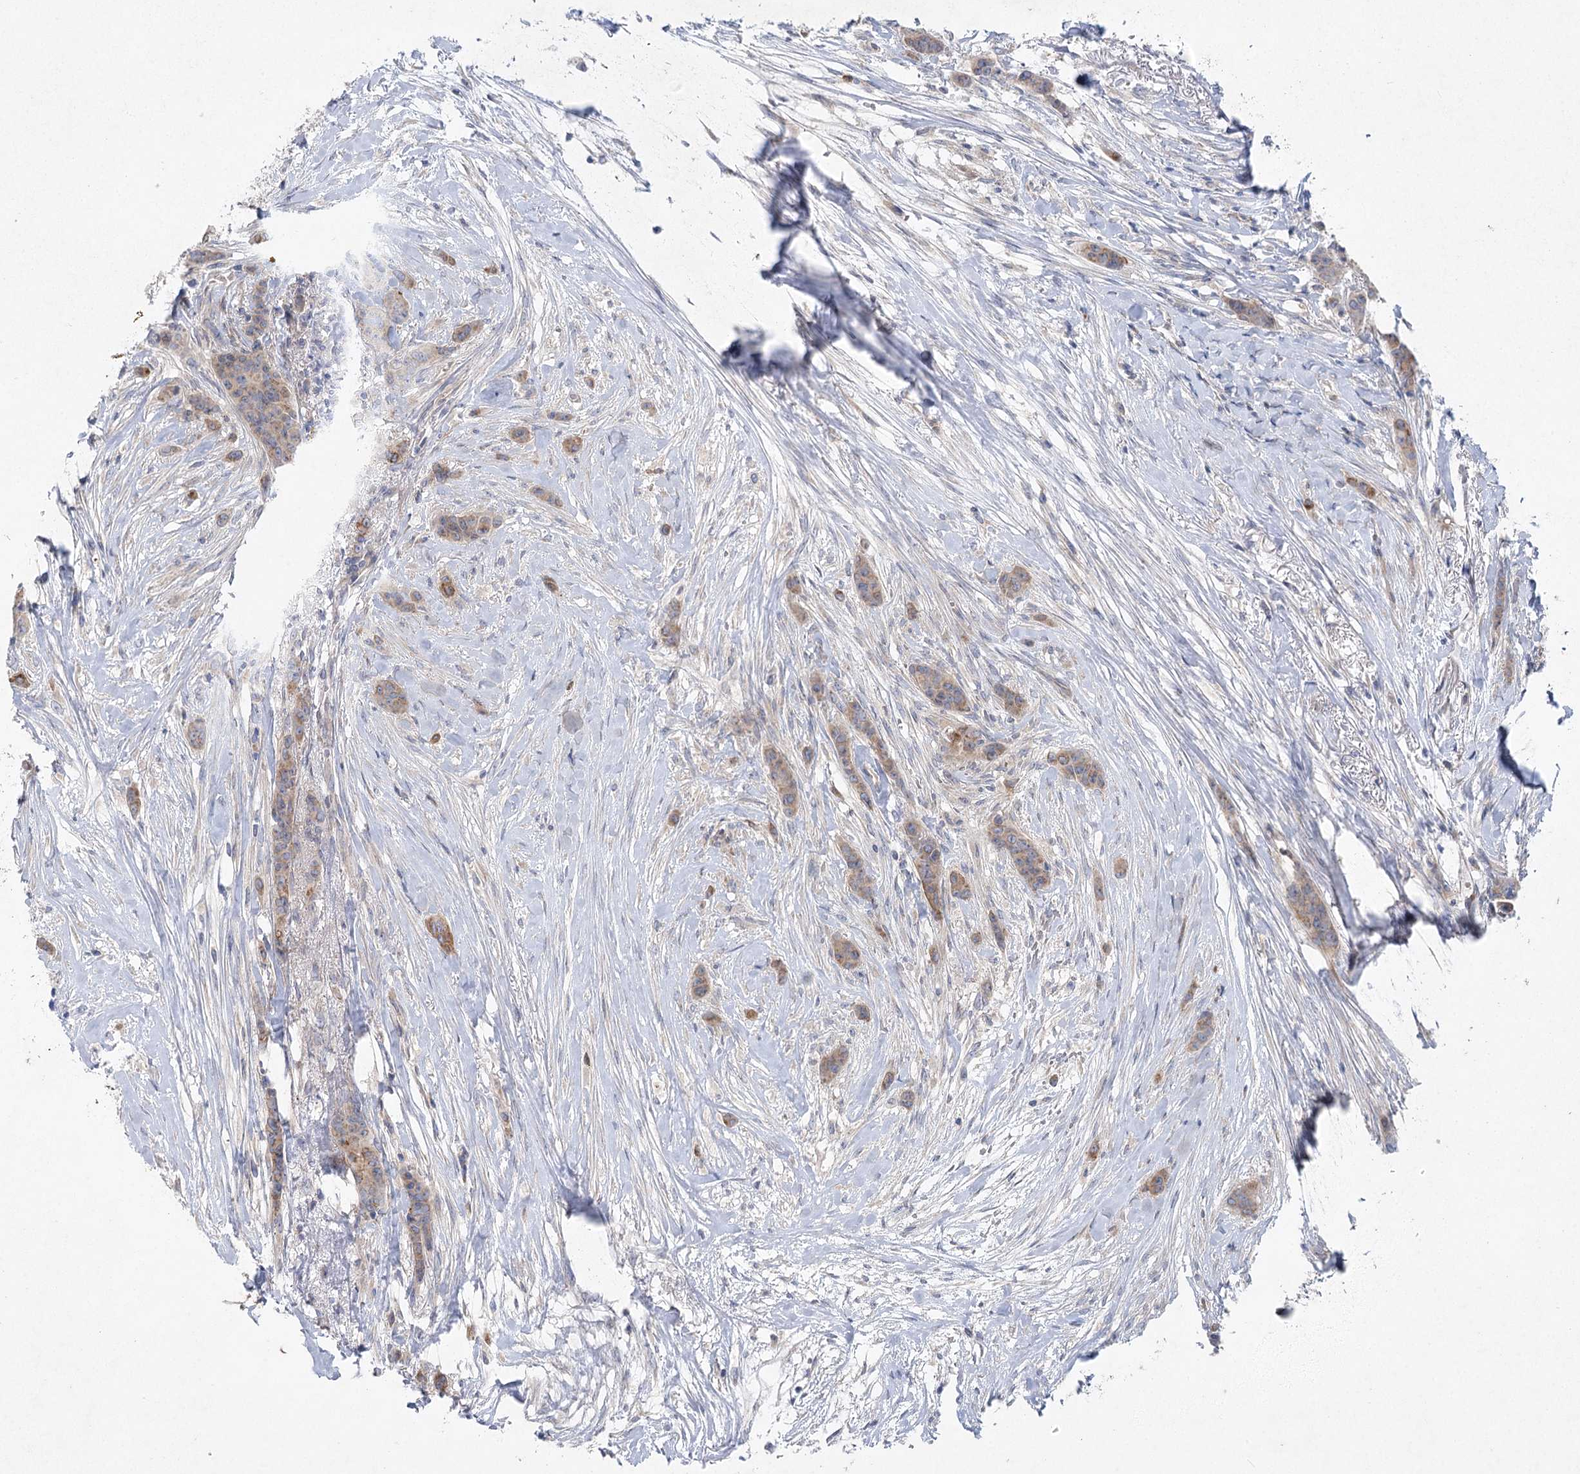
{"staining": {"intensity": "moderate", "quantity": "25%-75%", "location": "cytoplasmic/membranous"}, "tissue": "breast cancer", "cell_type": "Tumor cells", "image_type": "cancer", "snomed": [{"axis": "morphology", "description": "Duct carcinoma"}, {"axis": "topography", "description": "Breast"}], "caption": "Protein expression analysis of breast cancer displays moderate cytoplasmic/membranous positivity in about 25%-75% of tumor cells.", "gene": "SH3BP5L", "patient": {"sex": "female", "age": 40}}